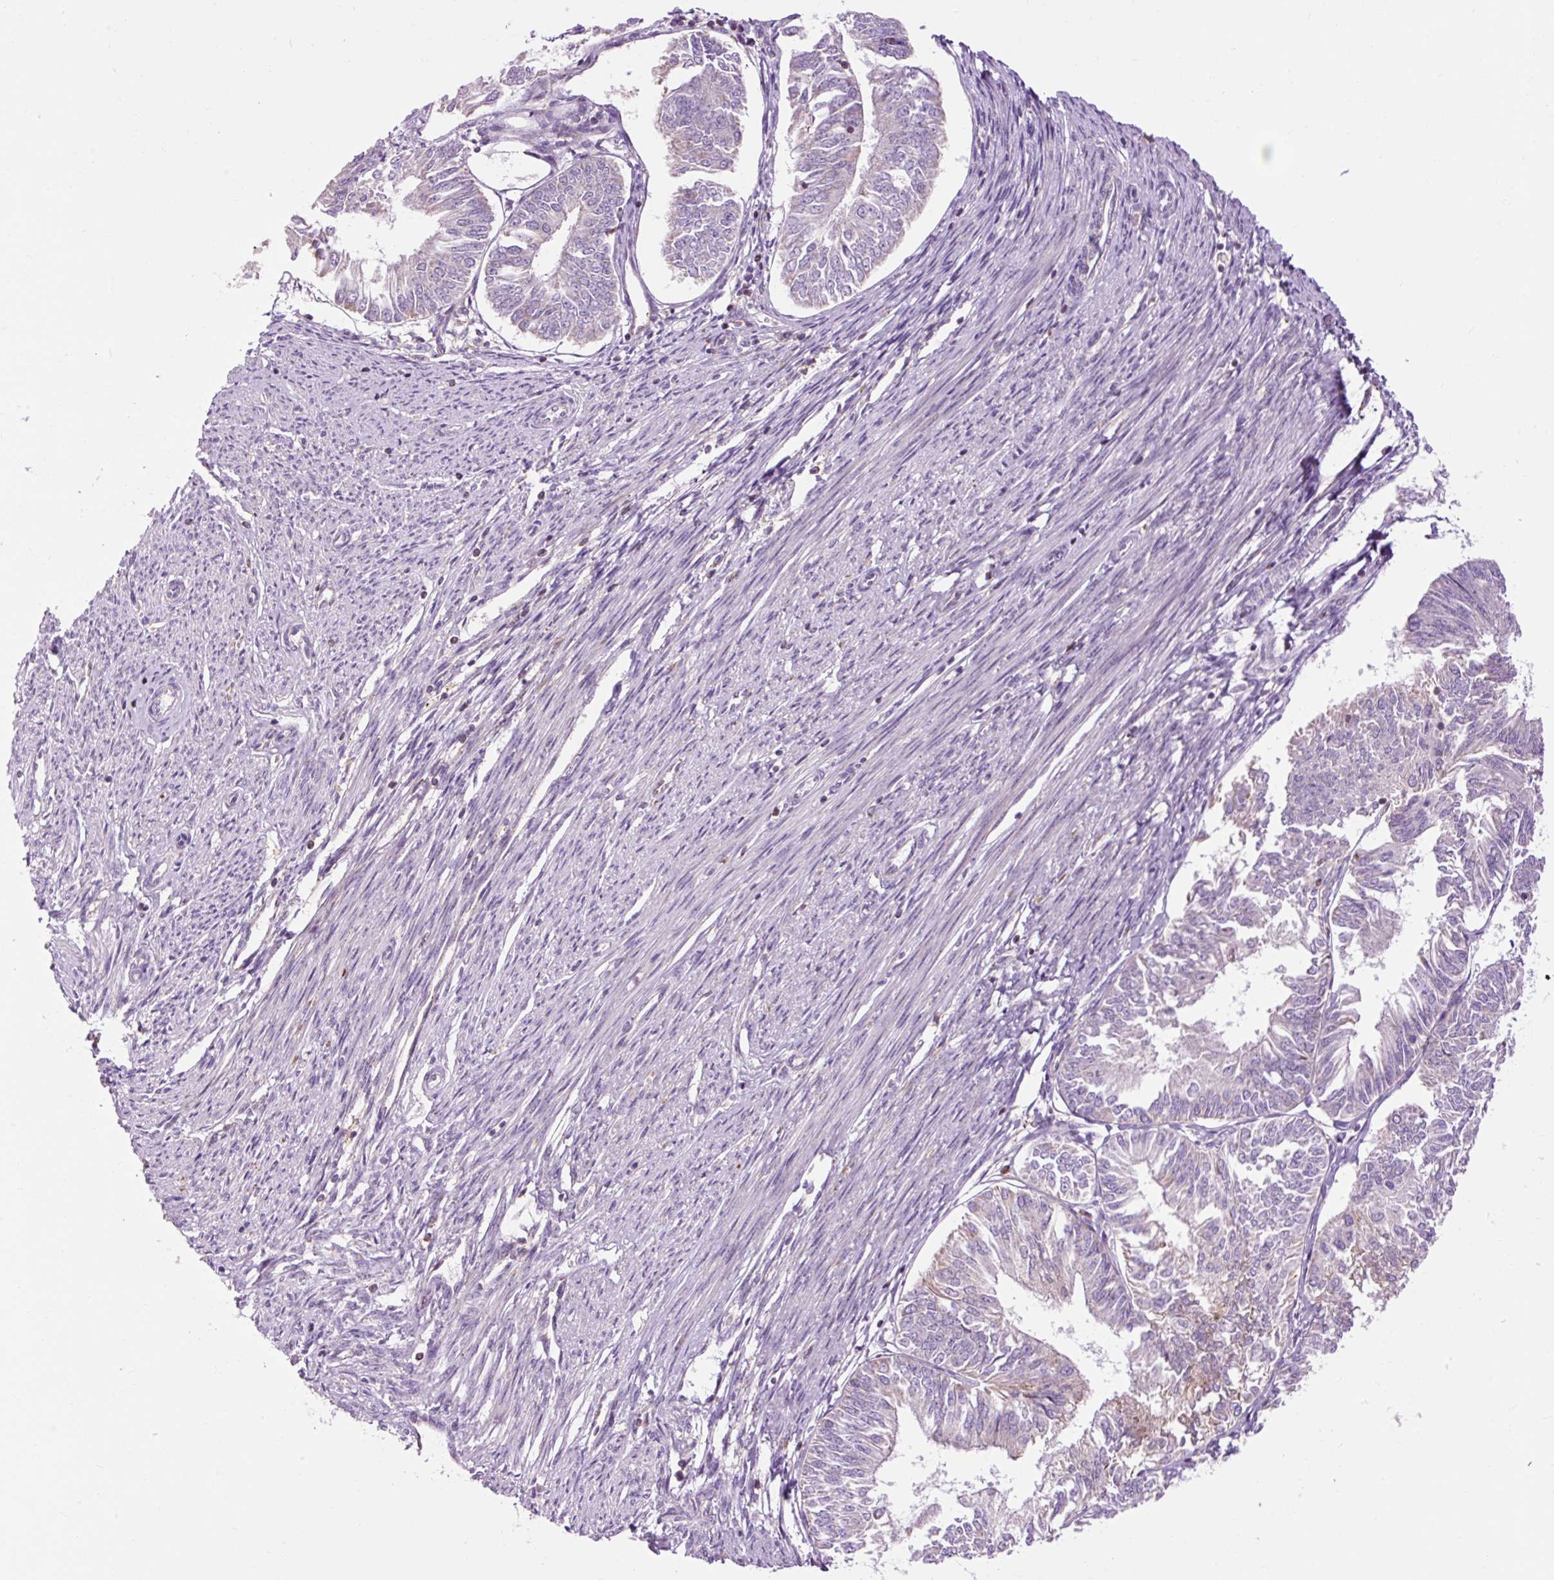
{"staining": {"intensity": "negative", "quantity": "none", "location": "none"}, "tissue": "endometrial cancer", "cell_type": "Tumor cells", "image_type": "cancer", "snomed": [{"axis": "morphology", "description": "Adenocarcinoma, NOS"}, {"axis": "topography", "description": "Endometrium"}], "caption": "A high-resolution histopathology image shows IHC staining of endometrial adenocarcinoma, which reveals no significant expression in tumor cells.", "gene": "CD83", "patient": {"sex": "female", "age": 58}}